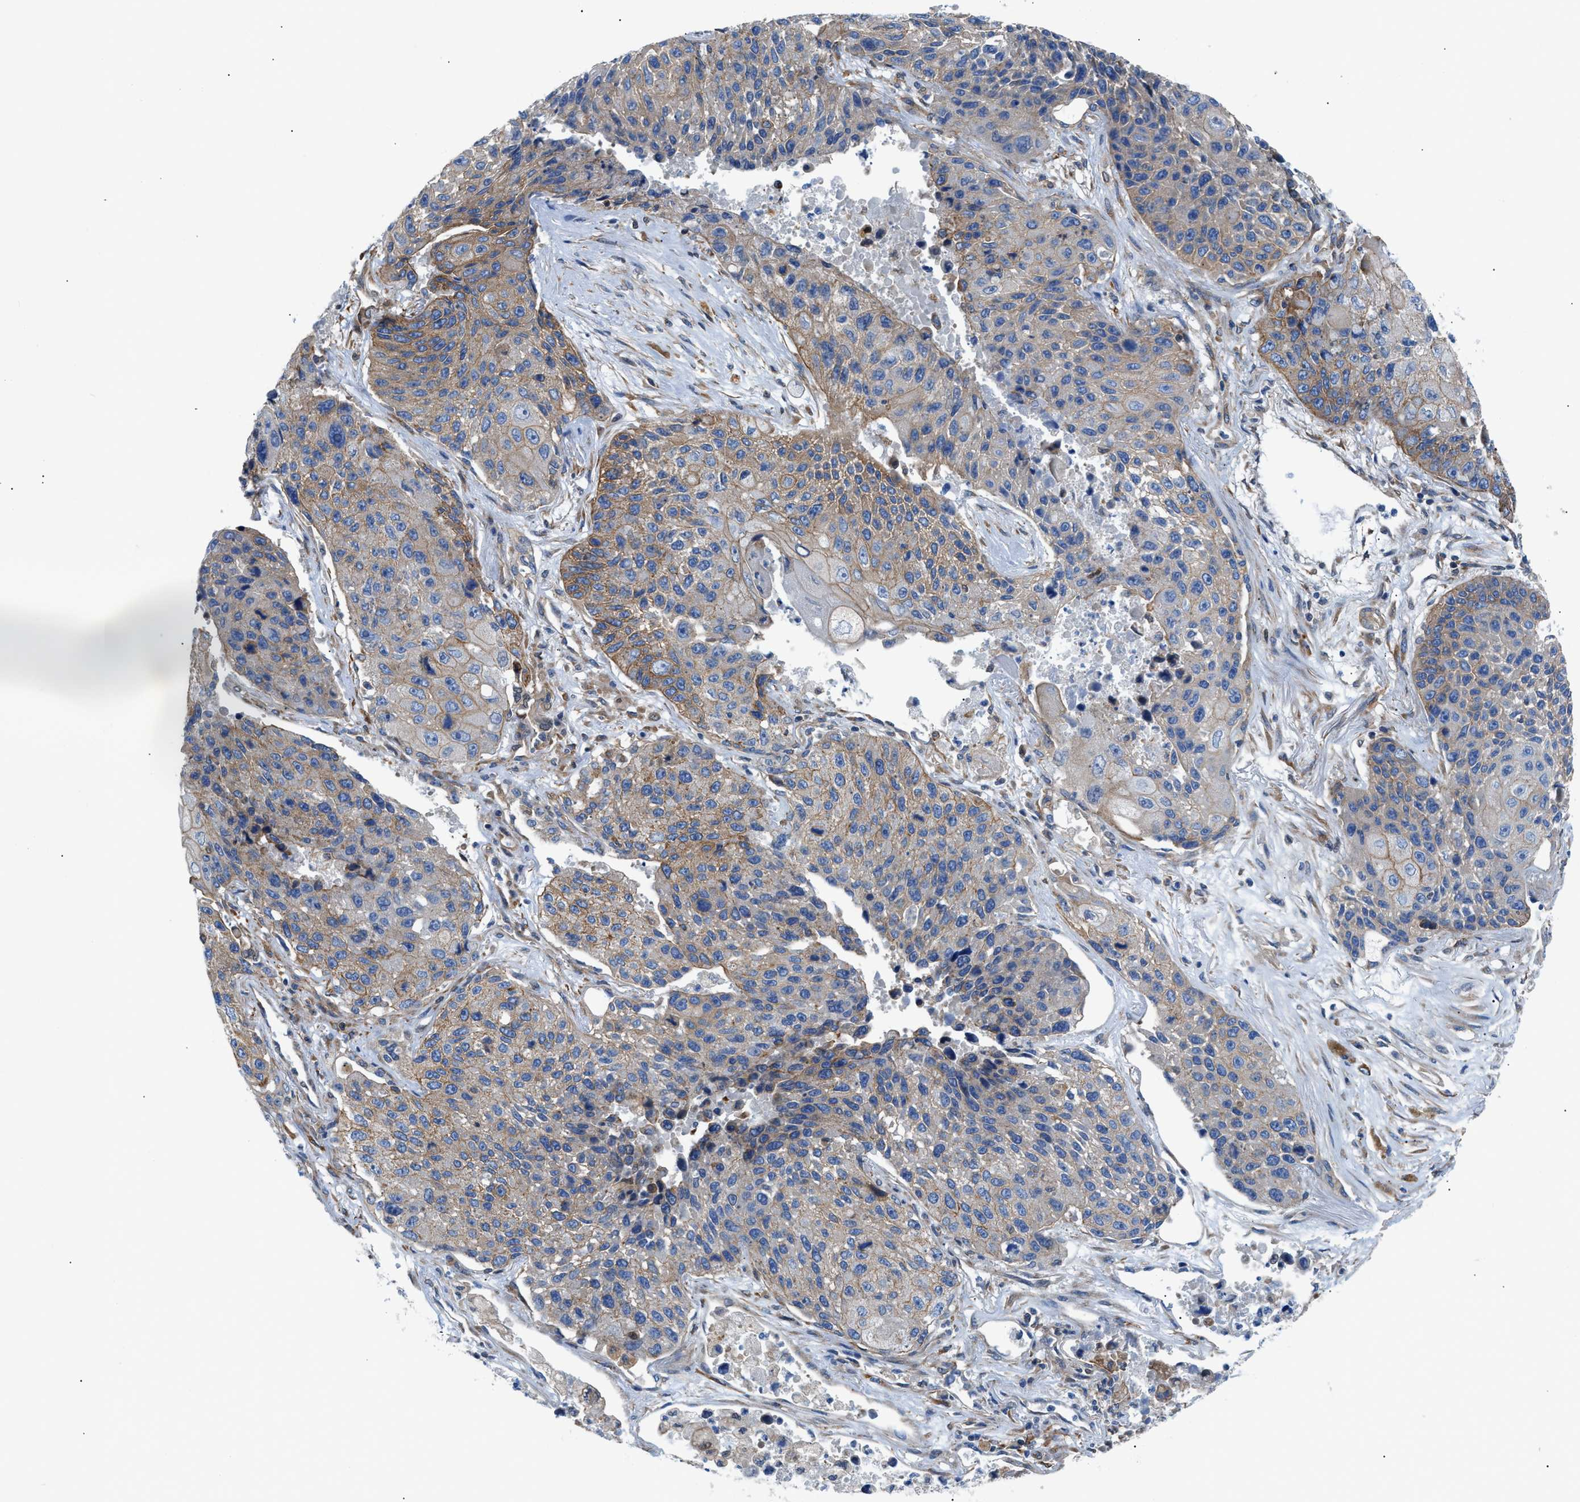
{"staining": {"intensity": "weak", "quantity": ">75%", "location": "cytoplasmic/membranous"}, "tissue": "lung cancer", "cell_type": "Tumor cells", "image_type": "cancer", "snomed": [{"axis": "morphology", "description": "Squamous cell carcinoma, NOS"}, {"axis": "topography", "description": "Lung"}], "caption": "Brown immunohistochemical staining in human lung cancer demonstrates weak cytoplasmic/membranous expression in about >75% of tumor cells.", "gene": "DMAC1", "patient": {"sex": "male", "age": 61}}